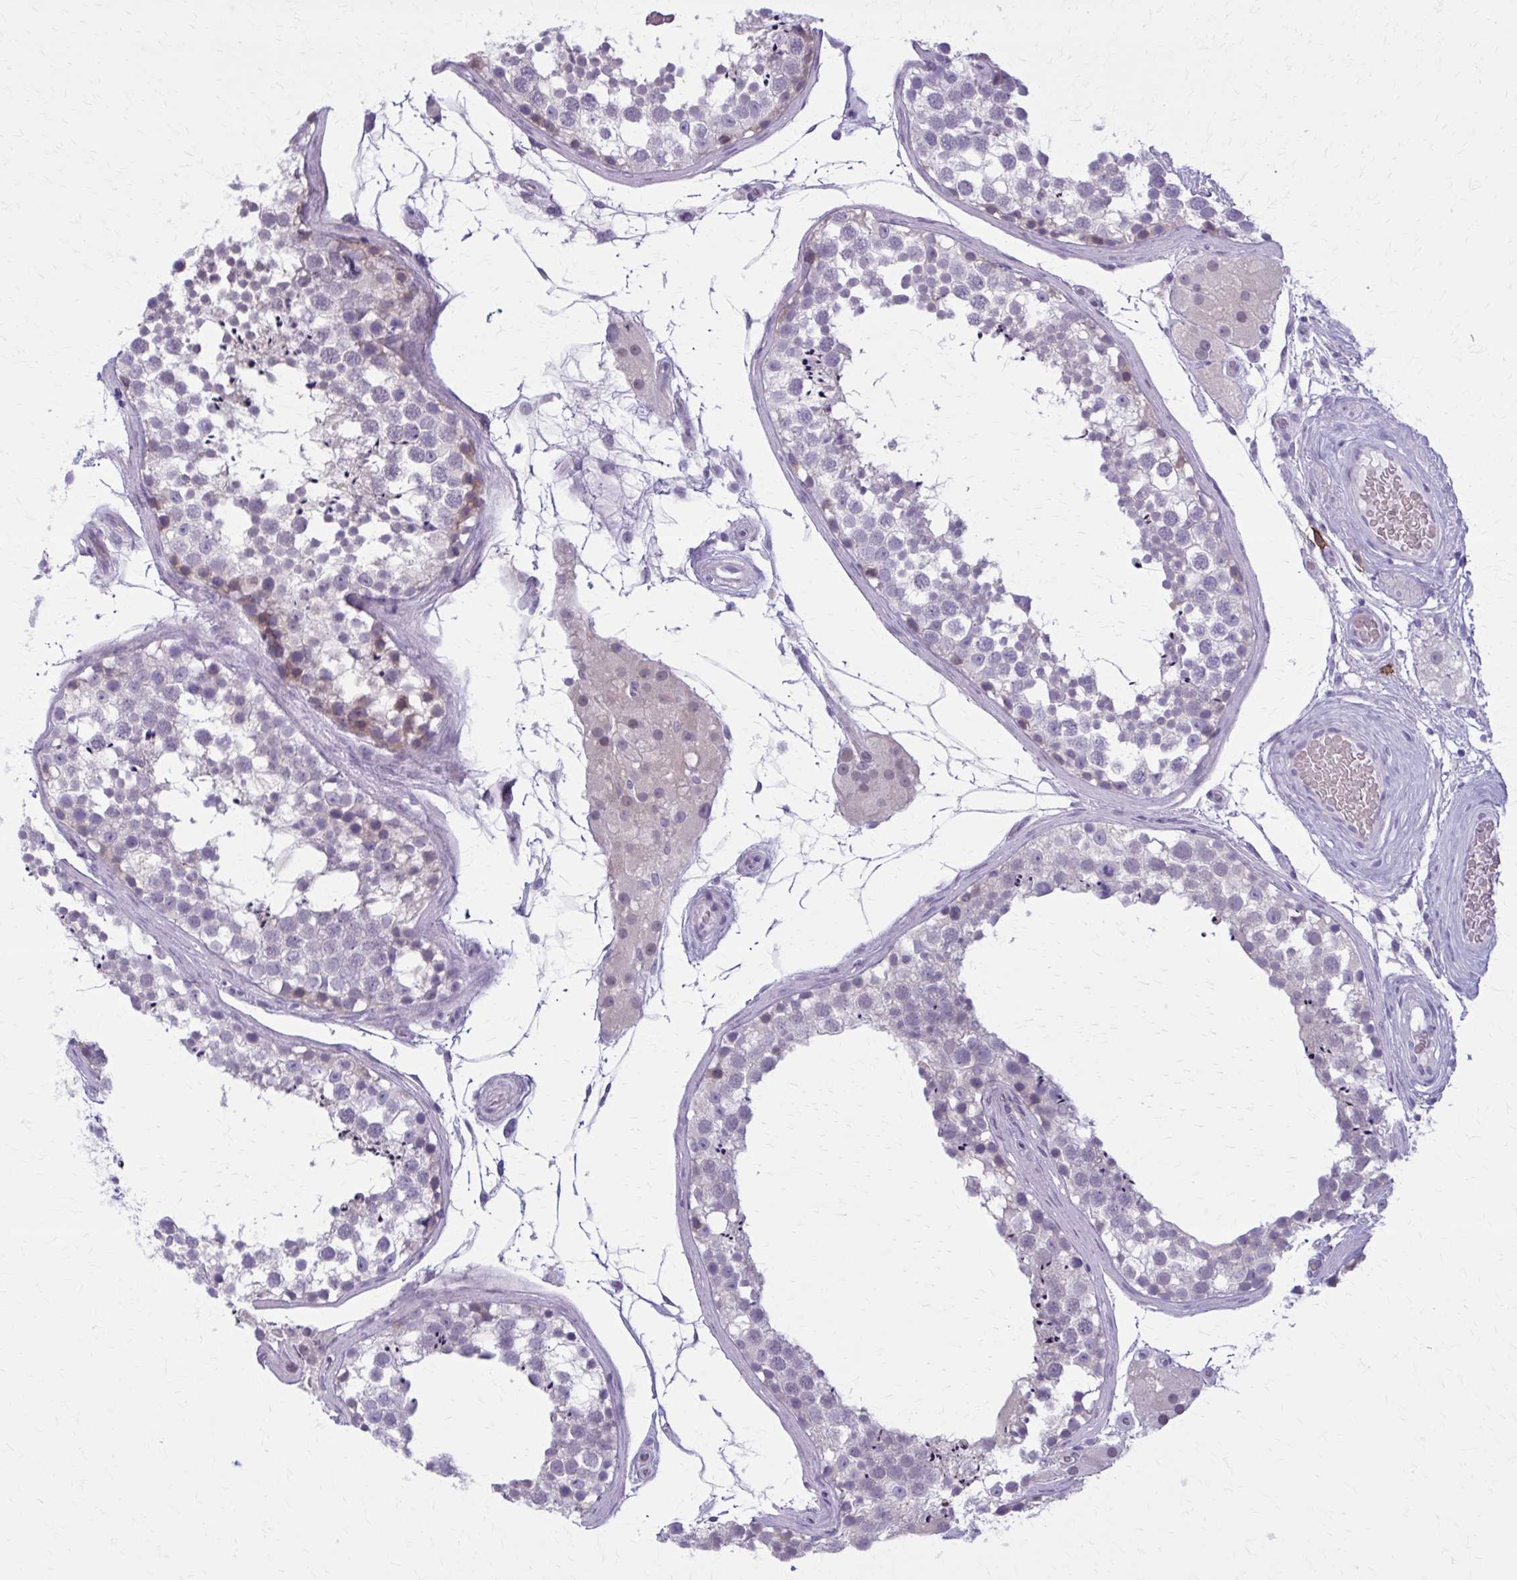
{"staining": {"intensity": "weak", "quantity": "<25%", "location": "cytoplasmic/membranous"}, "tissue": "testis", "cell_type": "Cells in seminiferous ducts", "image_type": "normal", "snomed": [{"axis": "morphology", "description": "Normal tissue, NOS"}, {"axis": "morphology", "description": "Seminoma, NOS"}, {"axis": "topography", "description": "Testis"}], "caption": "A histopathology image of testis stained for a protein reveals no brown staining in cells in seminiferous ducts. The staining is performed using DAB (3,3'-diaminobenzidine) brown chromogen with nuclei counter-stained in using hematoxylin.", "gene": "CD38", "patient": {"sex": "male", "age": 65}}